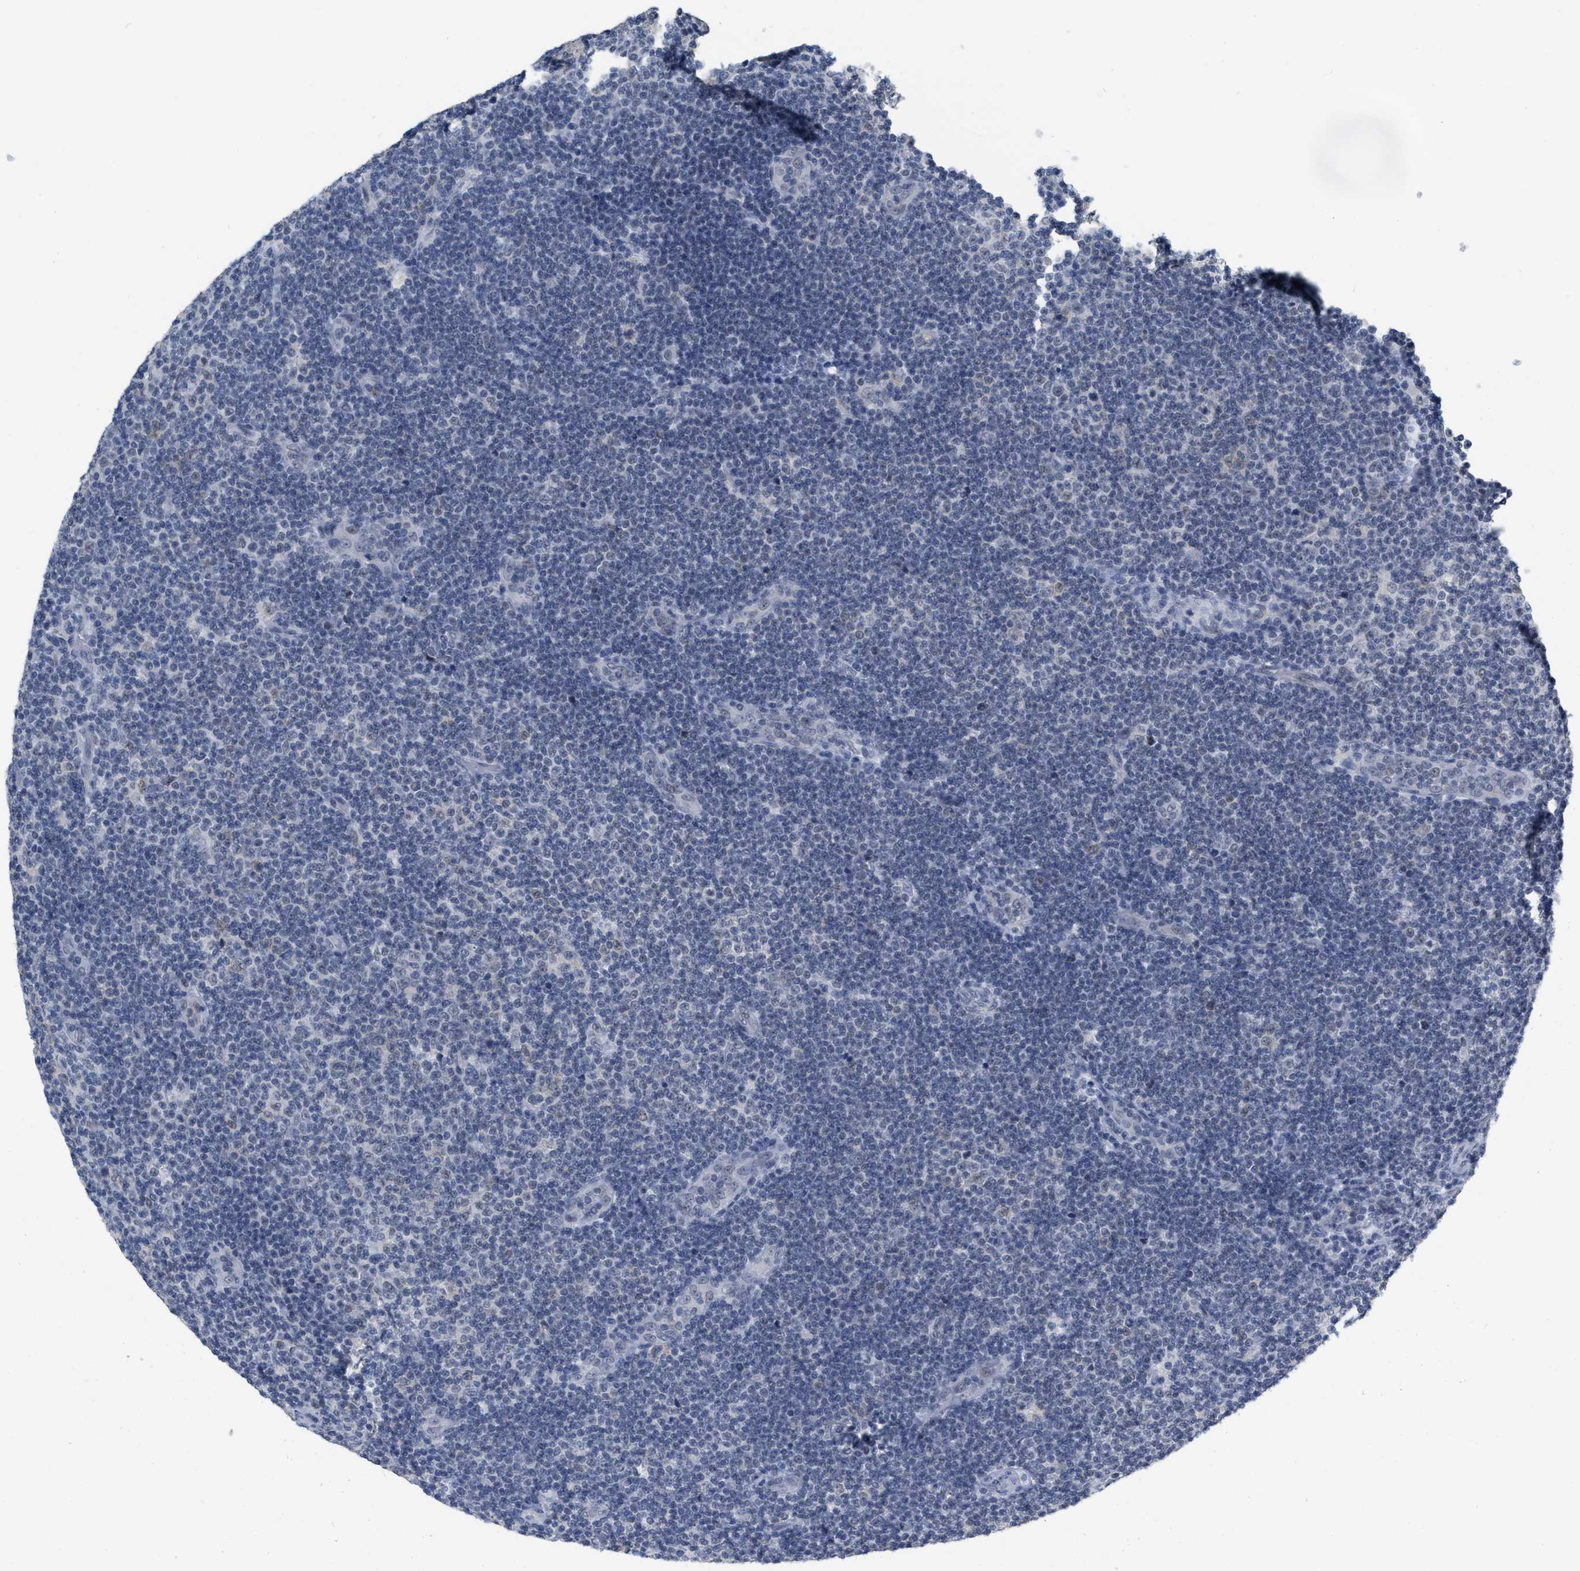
{"staining": {"intensity": "negative", "quantity": "none", "location": "none"}, "tissue": "lymphoma", "cell_type": "Tumor cells", "image_type": "cancer", "snomed": [{"axis": "morphology", "description": "Malignant lymphoma, non-Hodgkin's type, Low grade"}, {"axis": "topography", "description": "Lymph node"}], "caption": "Immunohistochemistry (IHC) image of neoplastic tissue: low-grade malignant lymphoma, non-Hodgkin's type stained with DAB (3,3'-diaminobenzidine) demonstrates no significant protein staining in tumor cells.", "gene": "BAIAP2L1", "patient": {"sex": "male", "age": 83}}